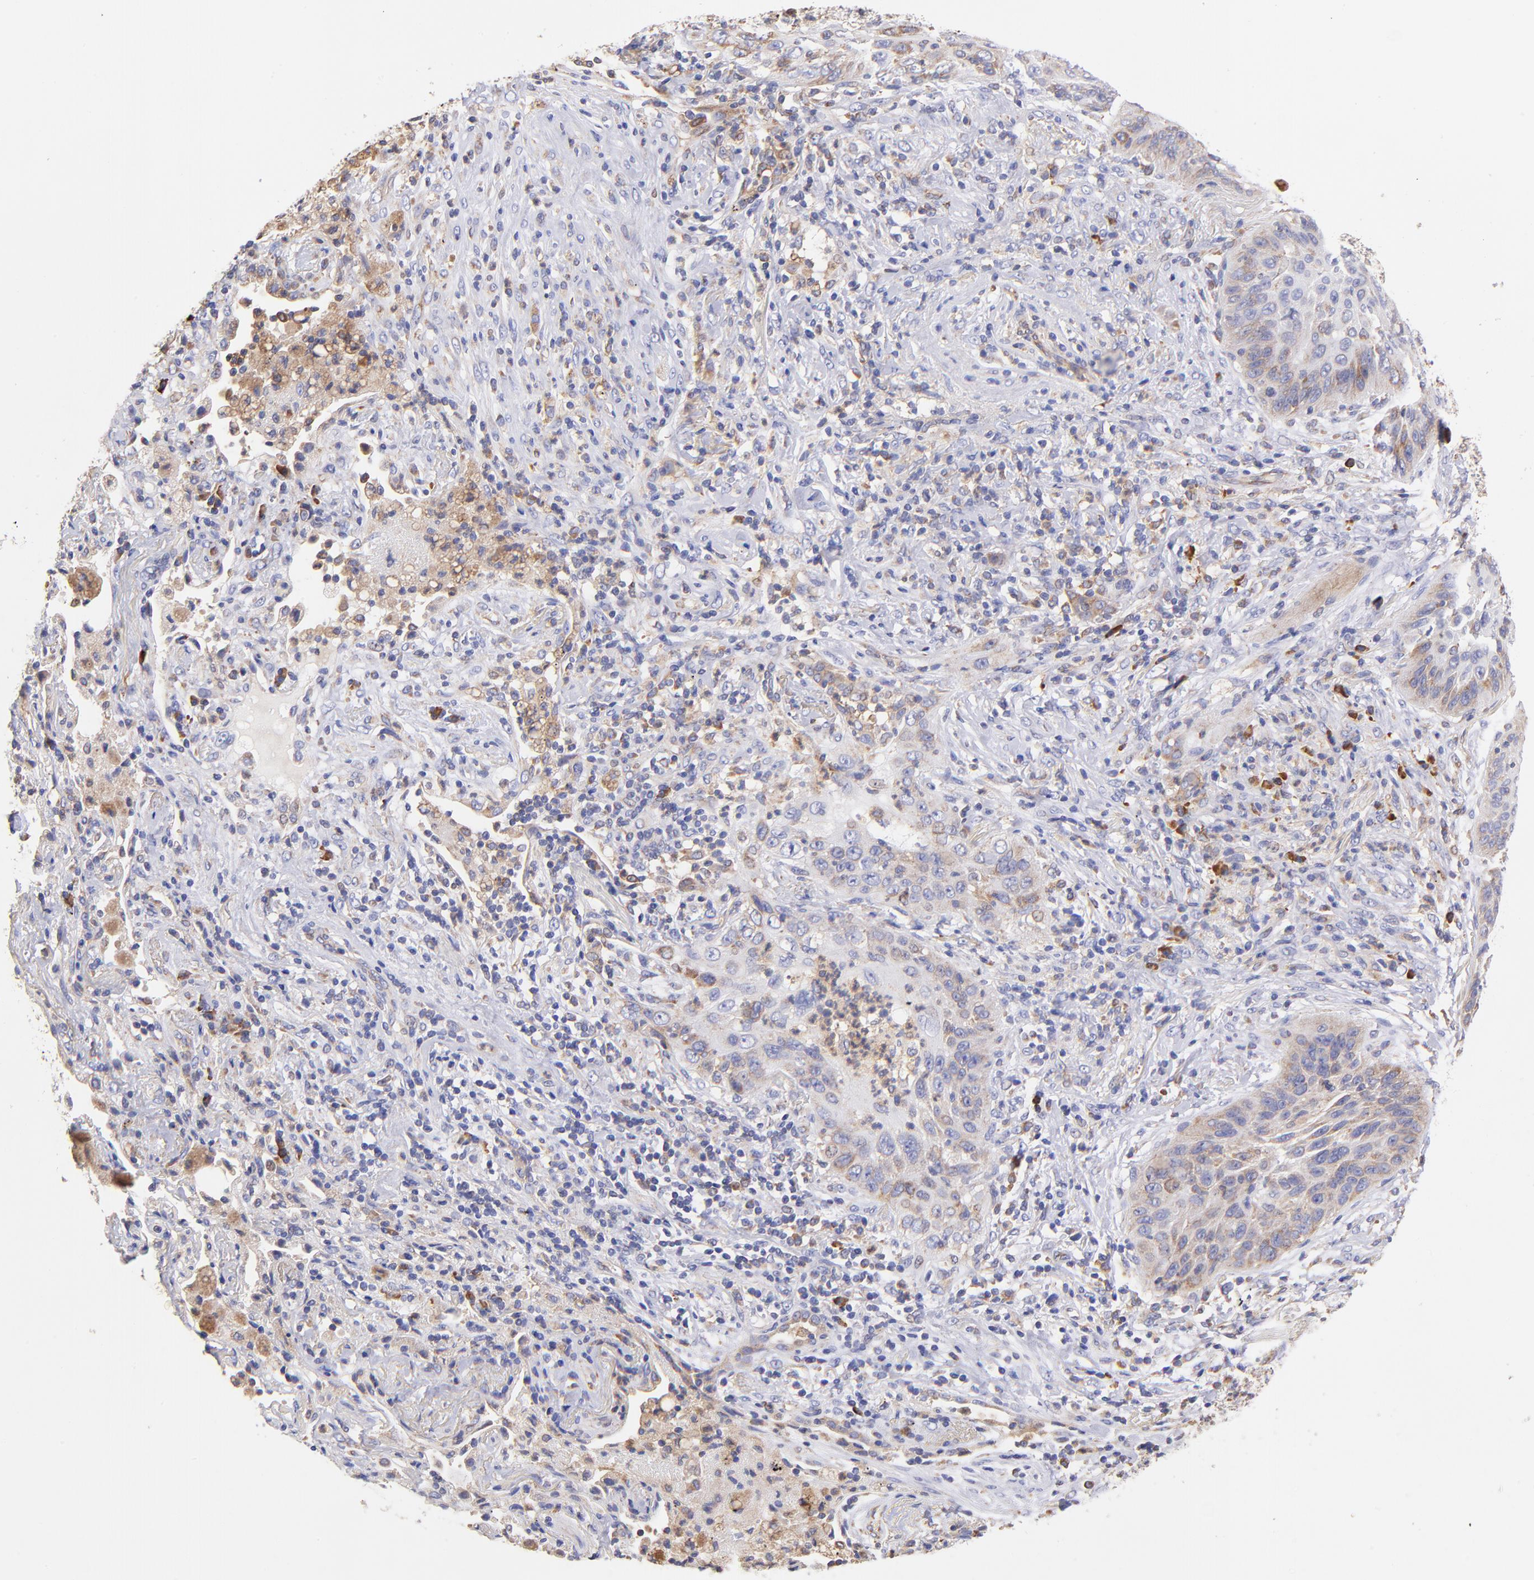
{"staining": {"intensity": "weak", "quantity": ">75%", "location": "cytoplasmic/membranous"}, "tissue": "lung cancer", "cell_type": "Tumor cells", "image_type": "cancer", "snomed": [{"axis": "morphology", "description": "Squamous cell carcinoma, NOS"}, {"axis": "topography", "description": "Lung"}], "caption": "Immunohistochemistry (IHC) staining of lung cancer, which exhibits low levels of weak cytoplasmic/membranous expression in about >75% of tumor cells indicating weak cytoplasmic/membranous protein staining. The staining was performed using DAB (3,3'-diaminobenzidine) (brown) for protein detection and nuclei were counterstained in hematoxylin (blue).", "gene": "PREX1", "patient": {"sex": "female", "age": 67}}